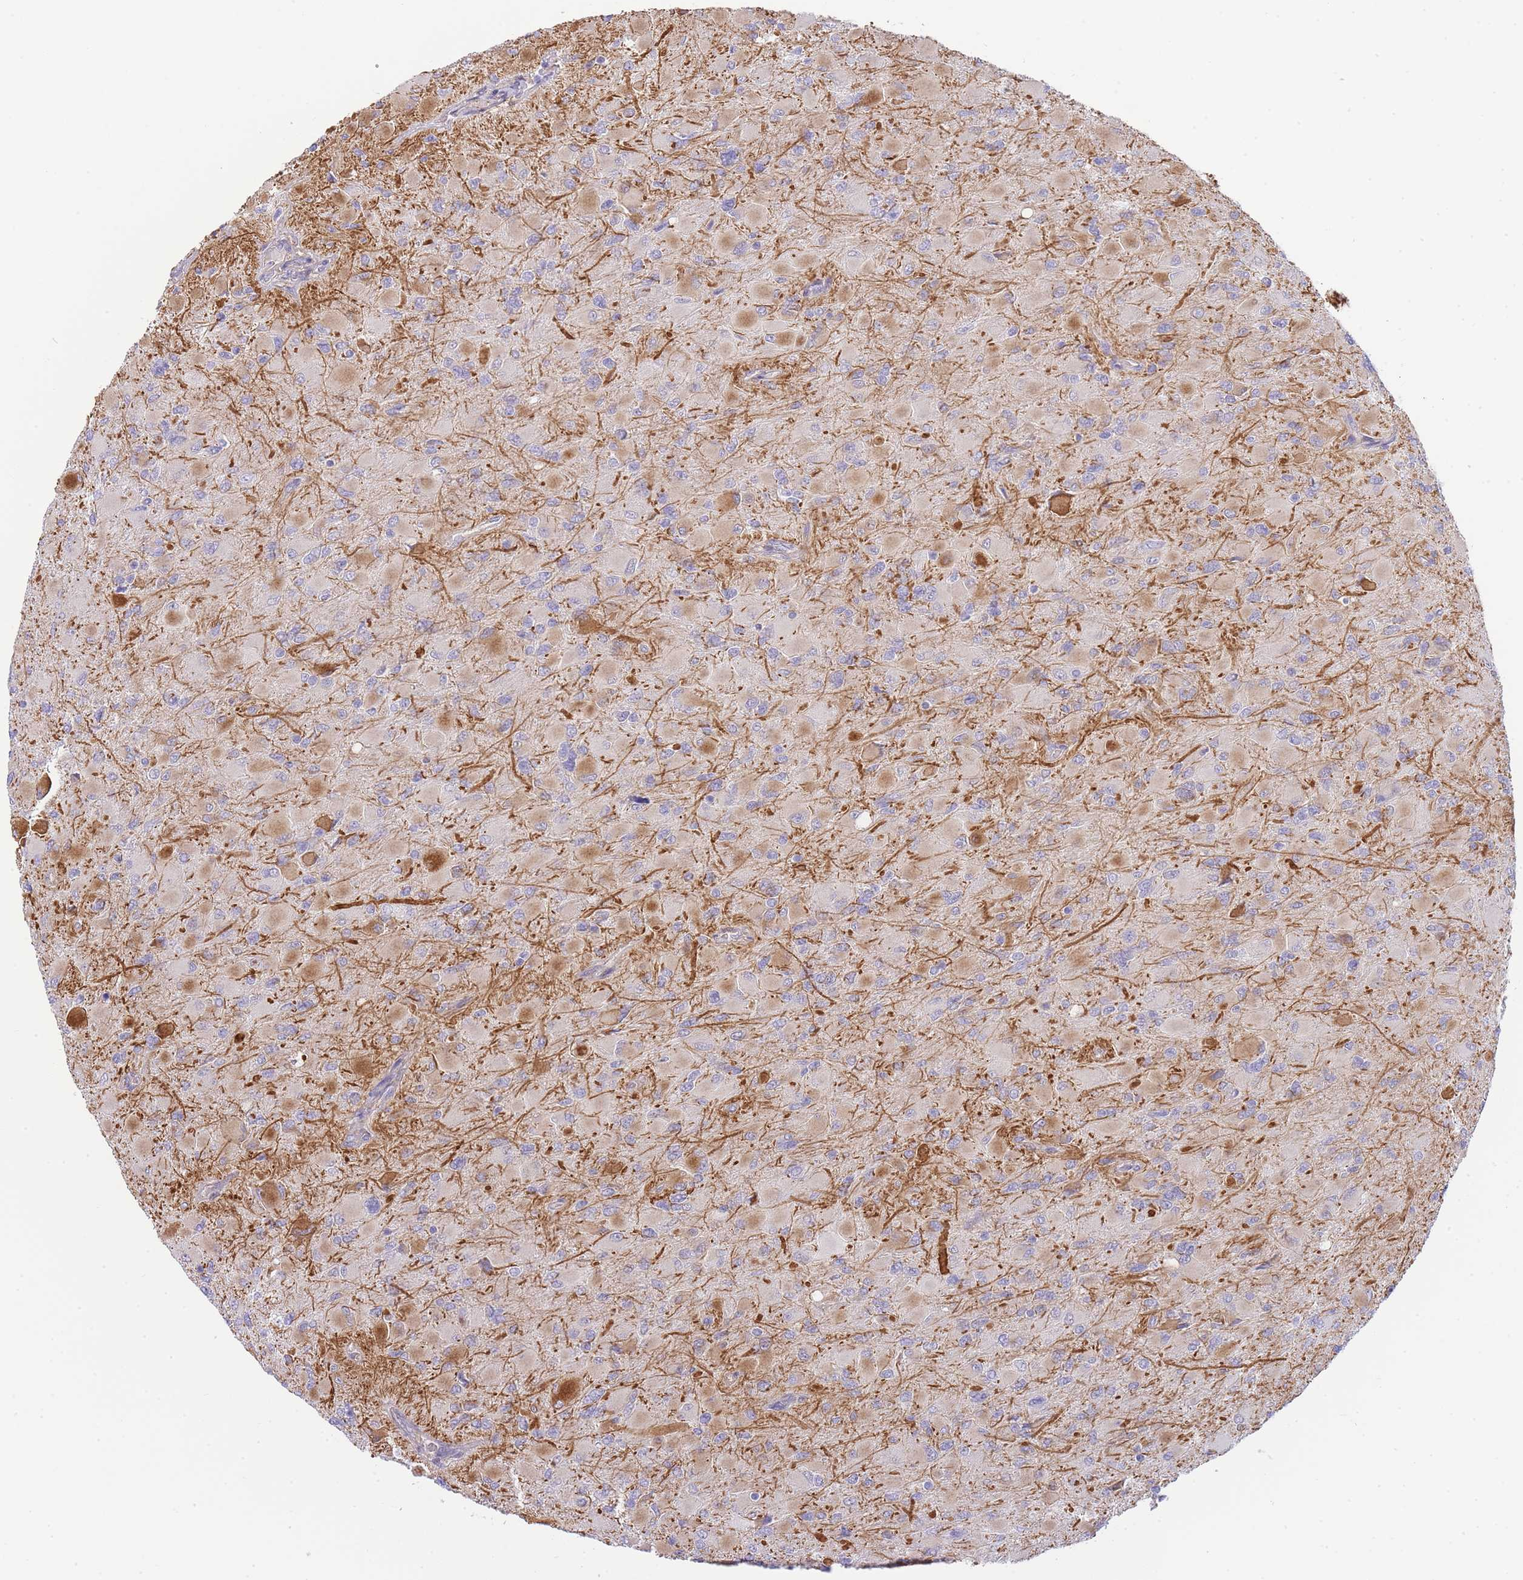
{"staining": {"intensity": "moderate", "quantity": "<25%", "location": "cytoplasmic/membranous"}, "tissue": "glioma", "cell_type": "Tumor cells", "image_type": "cancer", "snomed": [{"axis": "morphology", "description": "Glioma, malignant, High grade"}, {"axis": "topography", "description": "Cerebral cortex"}], "caption": "Tumor cells exhibit low levels of moderate cytoplasmic/membranous staining in approximately <25% of cells in human glioma.", "gene": "ECPAS", "patient": {"sex": "female", "age": 36}}